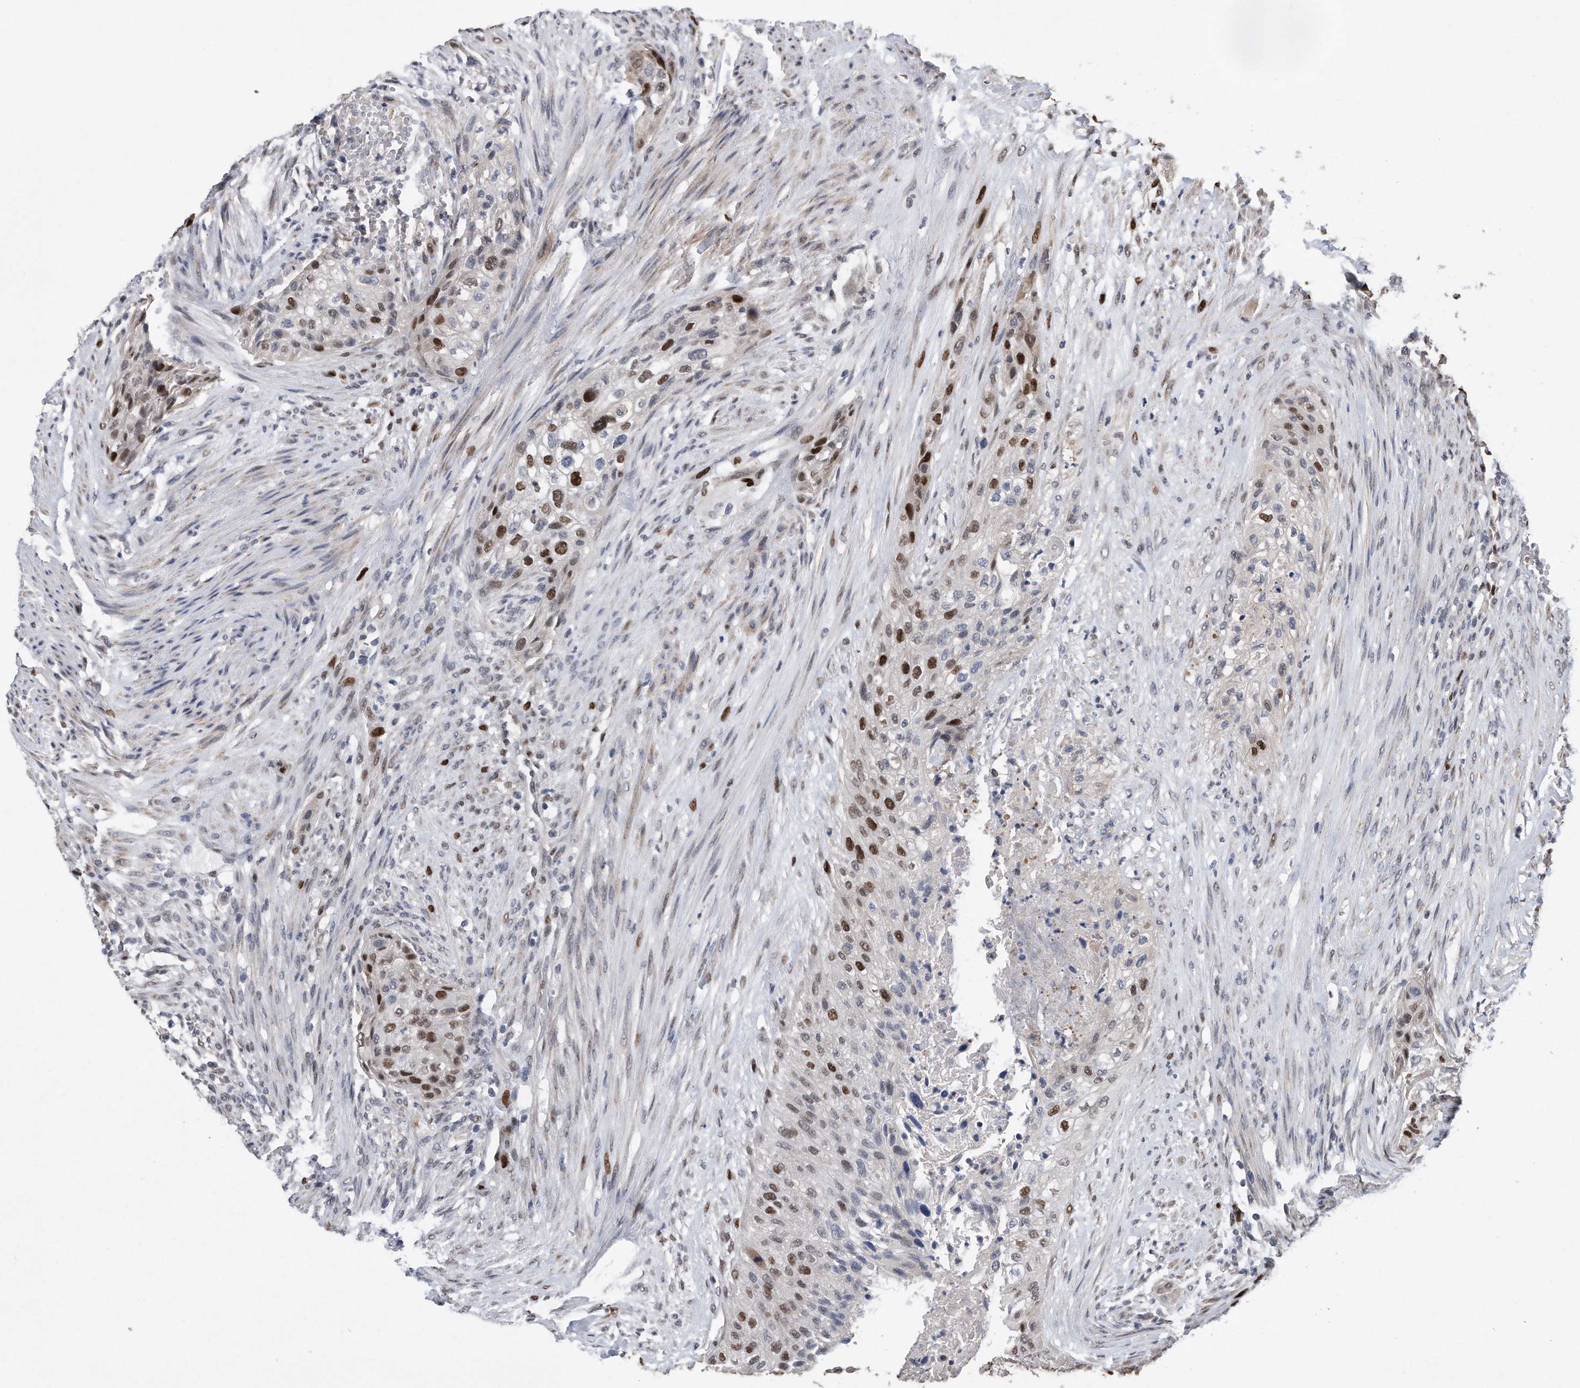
{"staining": {"intensity": "strong", "quantity": "25%-75%", "location": "nuclear"}, "tissue": "urothelial cancer", "cell_type": "Tumor cells", "image_type": "cancer", "snomed": [{"axis": "morphology", "description": "Urothelial carcinoma, High grade"}, {"axis": "topography", "description": "Urinary bladder"}], "caption": "A high amount of strong nuclear staining is identified in approximately 25%-75% of tumor cells in high-grade urothelial carcinoma tissue.", "gene": "PCNA", "patient": {"sex": "male", "age": 35}}